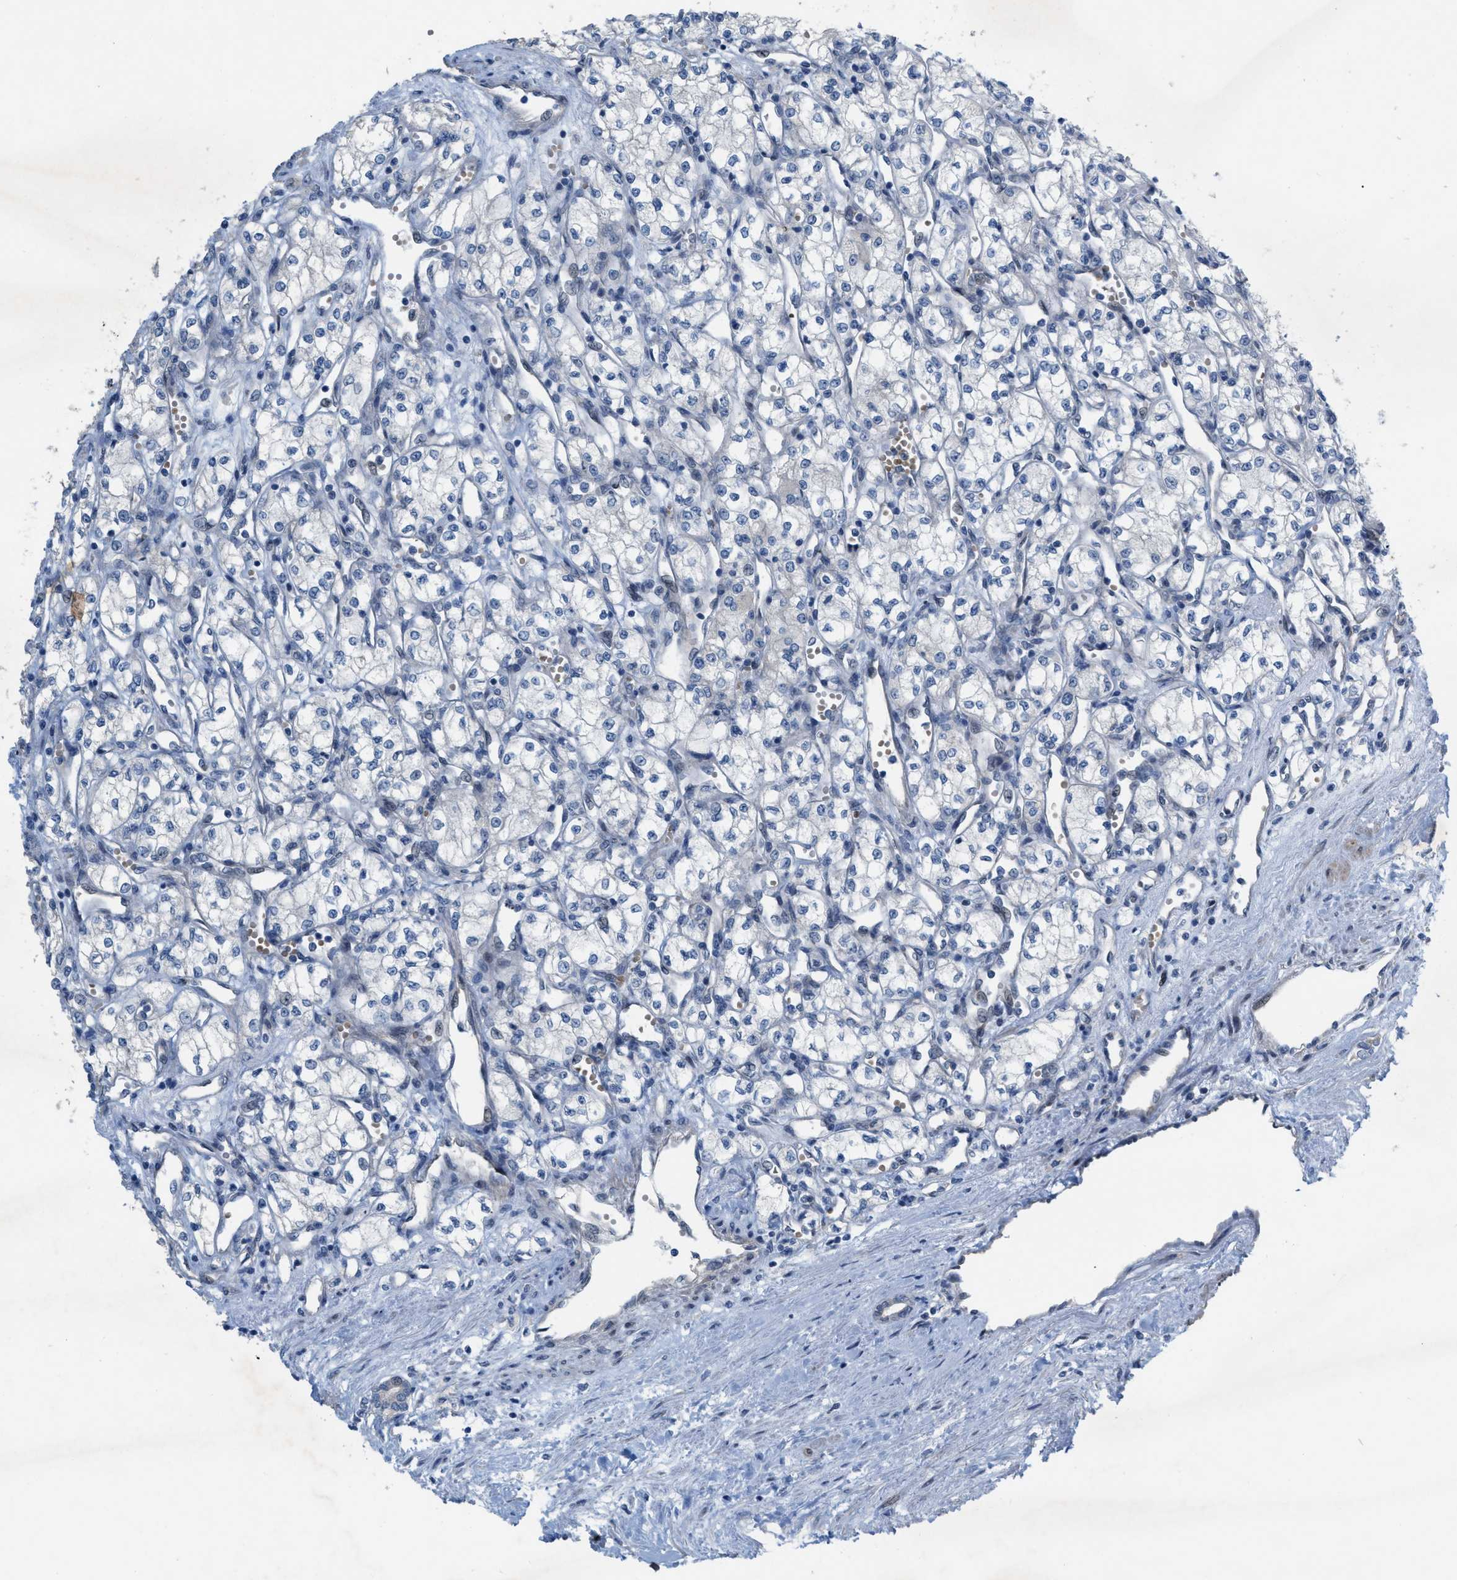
{"staining": {"intensity": "negative", "quantity": "none", "location": "none"}, "tissue": "renal cancer", "cell_type": "Tumor cells", "image_type": "cancer", "snomed": [{"axis": "morphology", "description": "Adenocarcinoma, NOS"}, {"axis": "topography", "description": "Kidney"}], "caption": "There is no significant positivity in tumor cells of adenocarcinoma (renal).", "gene": "NDEL1", "patient": {"sex": "male", "age": 59}}